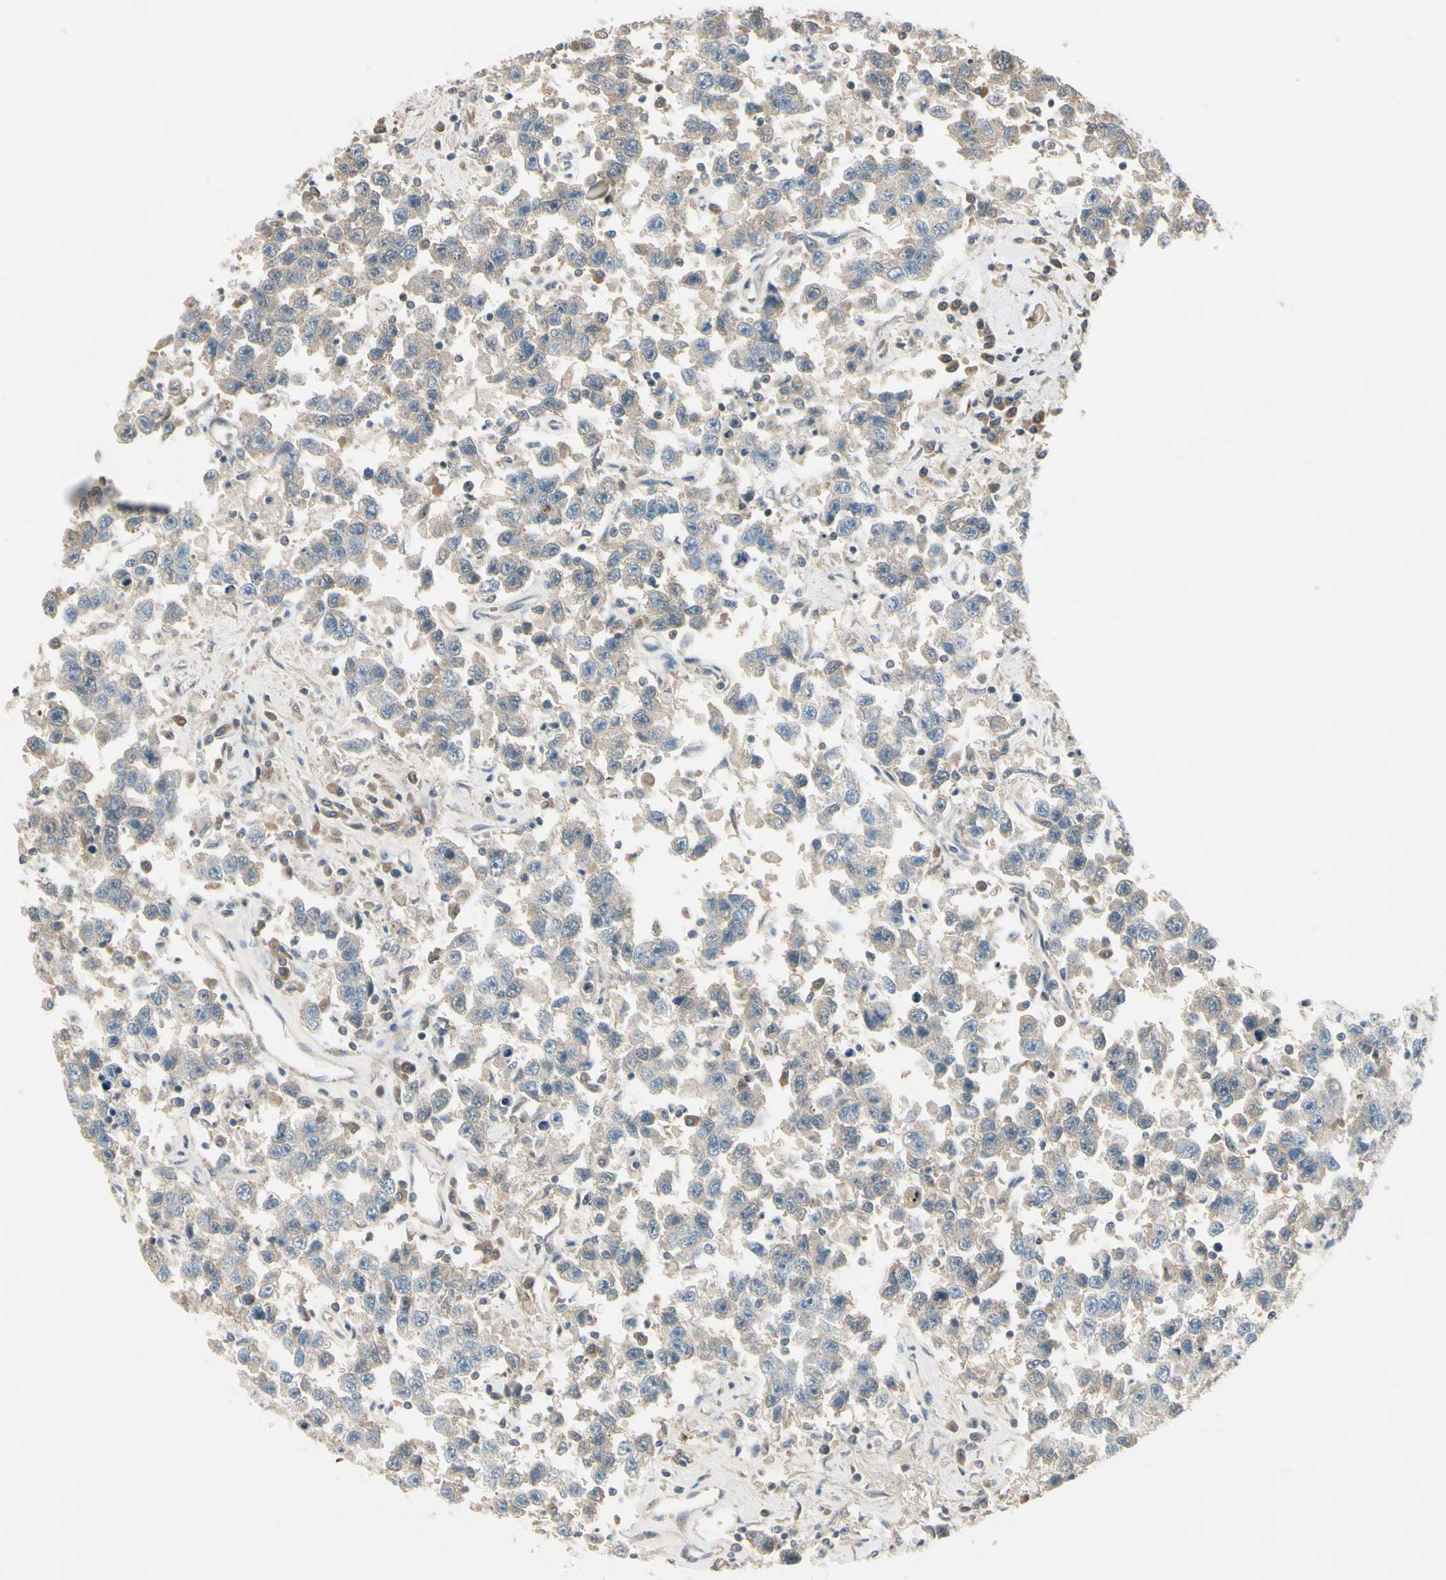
{"staining": {"intensity": "negative", "quantity": "none", "location": "none"}, "tissue": "testis cancer", "cell_type": "Tumor cells", "image_type": "cancer", "snomed": [{"axis": "morphology", "description": "Seminoma, NOS"}, {"axis": "topography", "description": "Testis"}], "caption": "This is an IHC histopathology image of human testis seminoma. There is no staining in tumor cells.", "gene": "PPP3CB", "patient": {"sex": "male", "age": 41}}